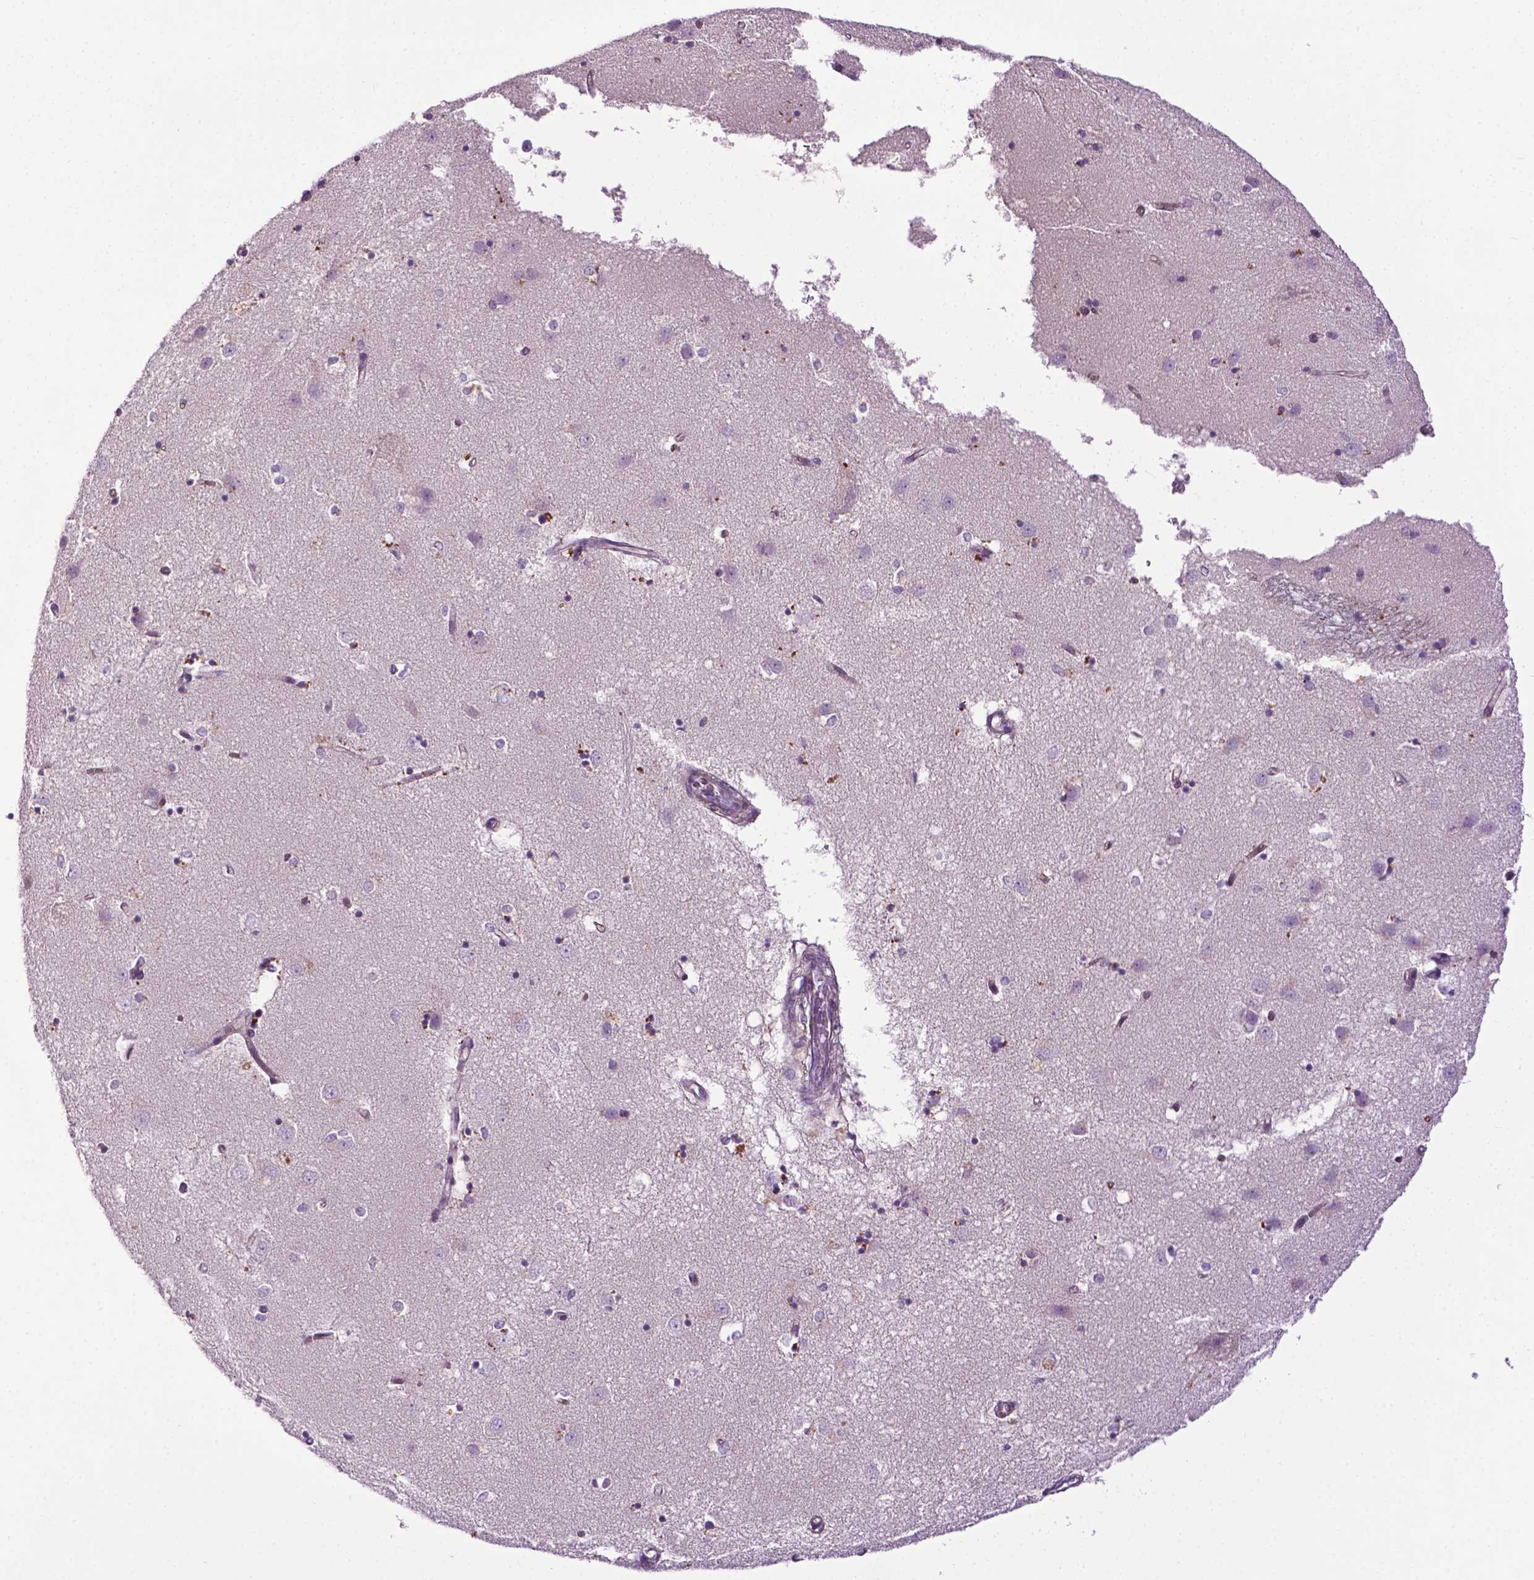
{"staining": {"intensity": "negative", "quantity": "none", "location": "none"}, "tissue": "caudate", "cell_type": "Glial cells", "image_type": "normal", "snomed": [{"axis": "morphology", "description": "Normal tissue, NOS"}, {"axis": "topography", "description": "Lateral ventricle wall"}], "caption": "DAB (3,3'-diaminobenzidine) immunohistochemical staining of normal caudate reveals no significant positivity in glial cells.", "gene": "SPECC1L", "patient": {"sex": "male", "age": 54}}